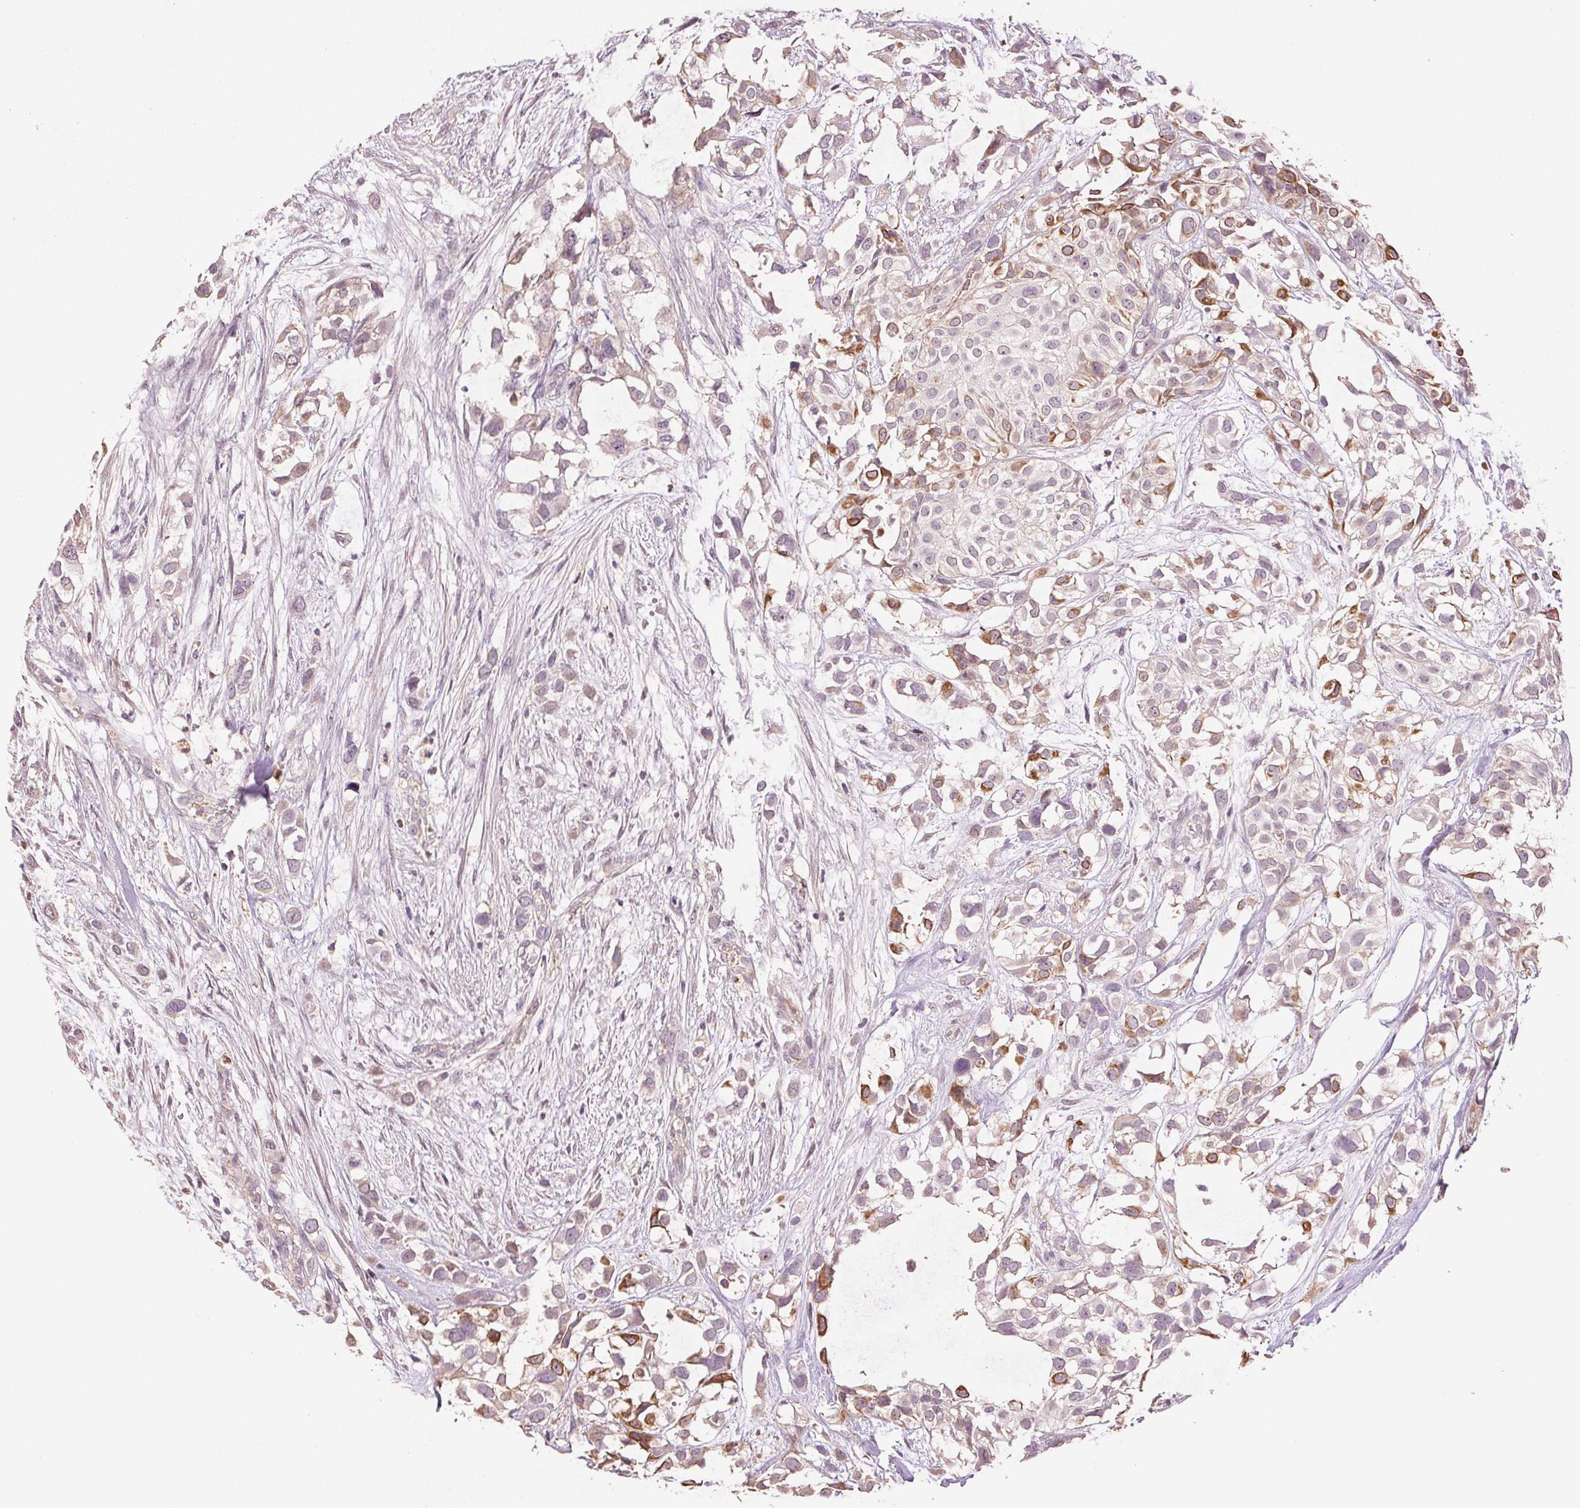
{"staining": {"intensity": "moderate", "quantity": "<25%", "location": "cytoplasmic/membranous"}, "tissue": "urothelial cancer", "cell_type": "Tumor cells", "image_type": "cancer", "snomed": [{"axis": "morphology", "description": "Urothelial carcinoma, High grade"}, {"axis": "topography", "description": "Urinary bladder"}], "caption": "A brown stain shows moderate cytoplasmic/membranous staining of a protein in human high-grade urothelial carcinoma tumor cells.", "gene": "TMEM253", "patient": {"sex": "male", "age": 56}}